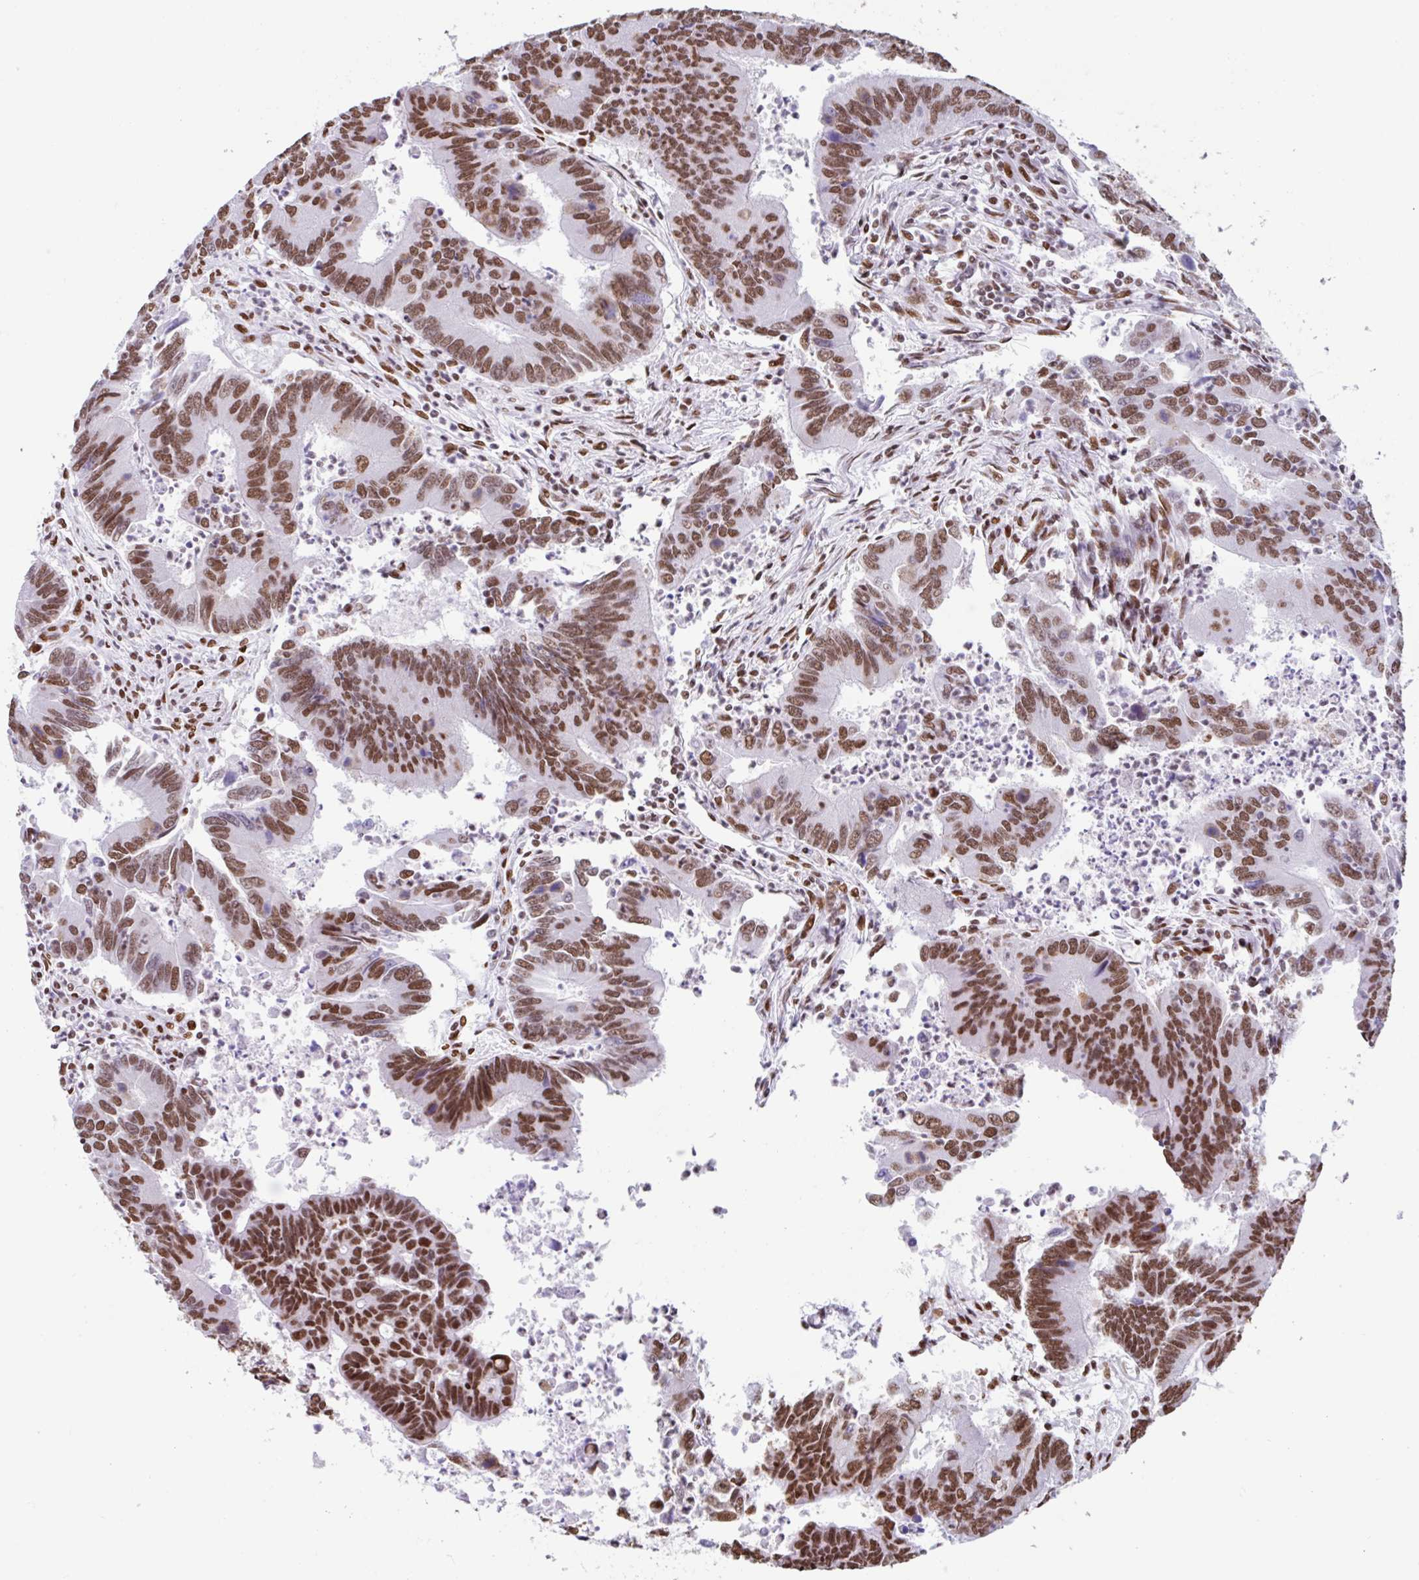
{"staining": {"intensity": "moderate", "quantity": ">75%", "location": "nuclear"}, "tissue": "colorectal cancer", "cell_type": "Tumor cells", "image_type": "cancer", "snomed": [{"axis": "morphology", "description": "Adenocarcinoma, NOS"}, {"axis": "topography", "description": "Colon"}], "caption": "Colorectal cancer (adenocarcinoma) was stained to show a protein in brown. There is medium levels of moderate nuclear staining in approximately >75% of tumor cells.", "gene": "KHDRBS1", "patient": {"sex": "female", "age": 67}}